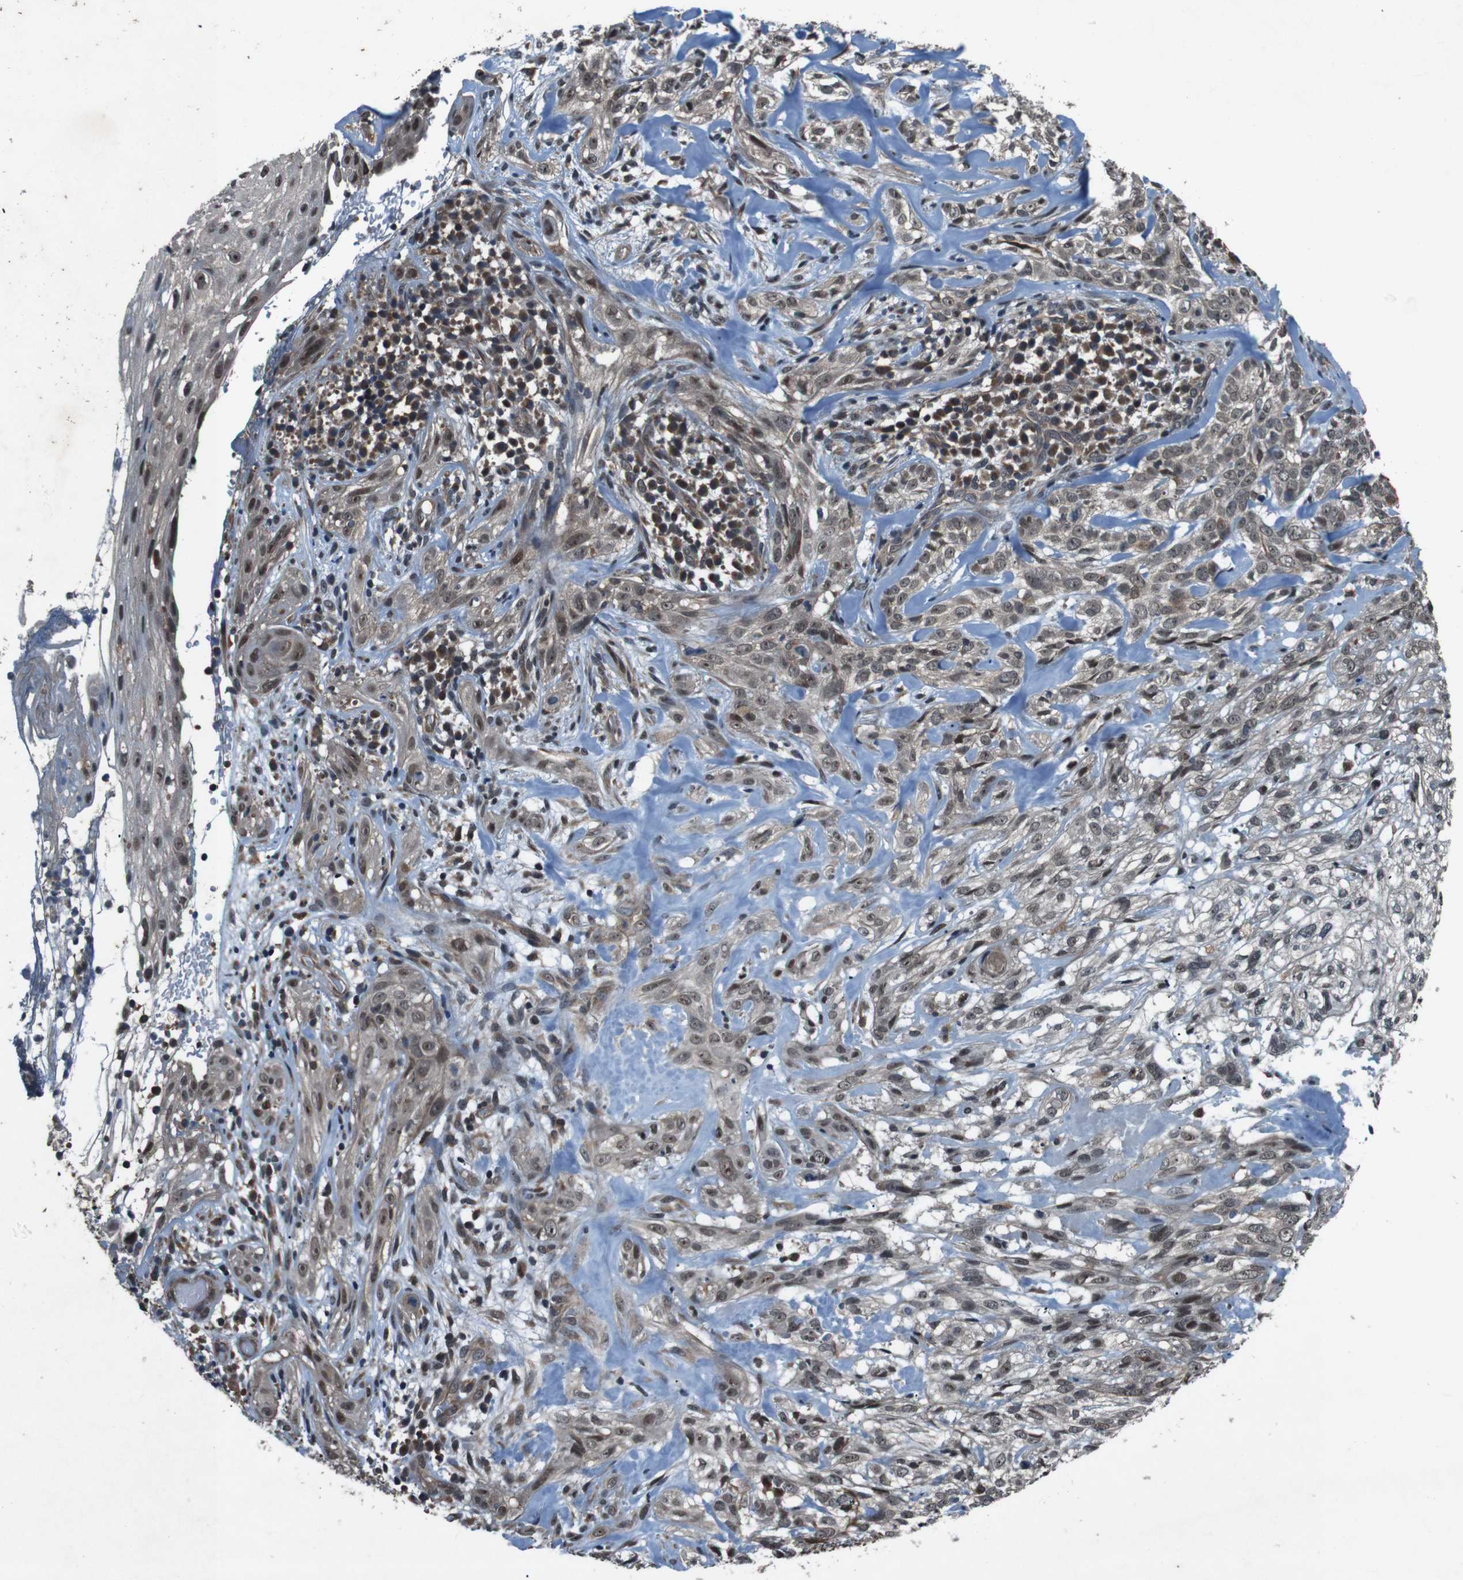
{"staining": {"intensity": "moderate", "quantity": ">75%", "location": "cytoplasmic/membranous,nuclear"}, "tissue": "skin cancer", "cell_type": "Tumor cells", "image_type": "cancer", "snomed": [{"axis": "morphology", "description": "Basal cell carcinoma"}, {"axis": "topography", "description": "Skin"}], "caption": "The image demonstrates staining of skin cancer (basal cell carcinoma), revealing moderate cytoplasmic/membranous and nuclear protein positivity (brown color) within tumor cells. The staining was performed using DAB (3,3'-diaminobenzidine), with brown indicating positive protein expression. Nuclei are stained blue with hematoxylin.", "gene": "SOCS1", "patient": {"sex": "male", "age": 72}}